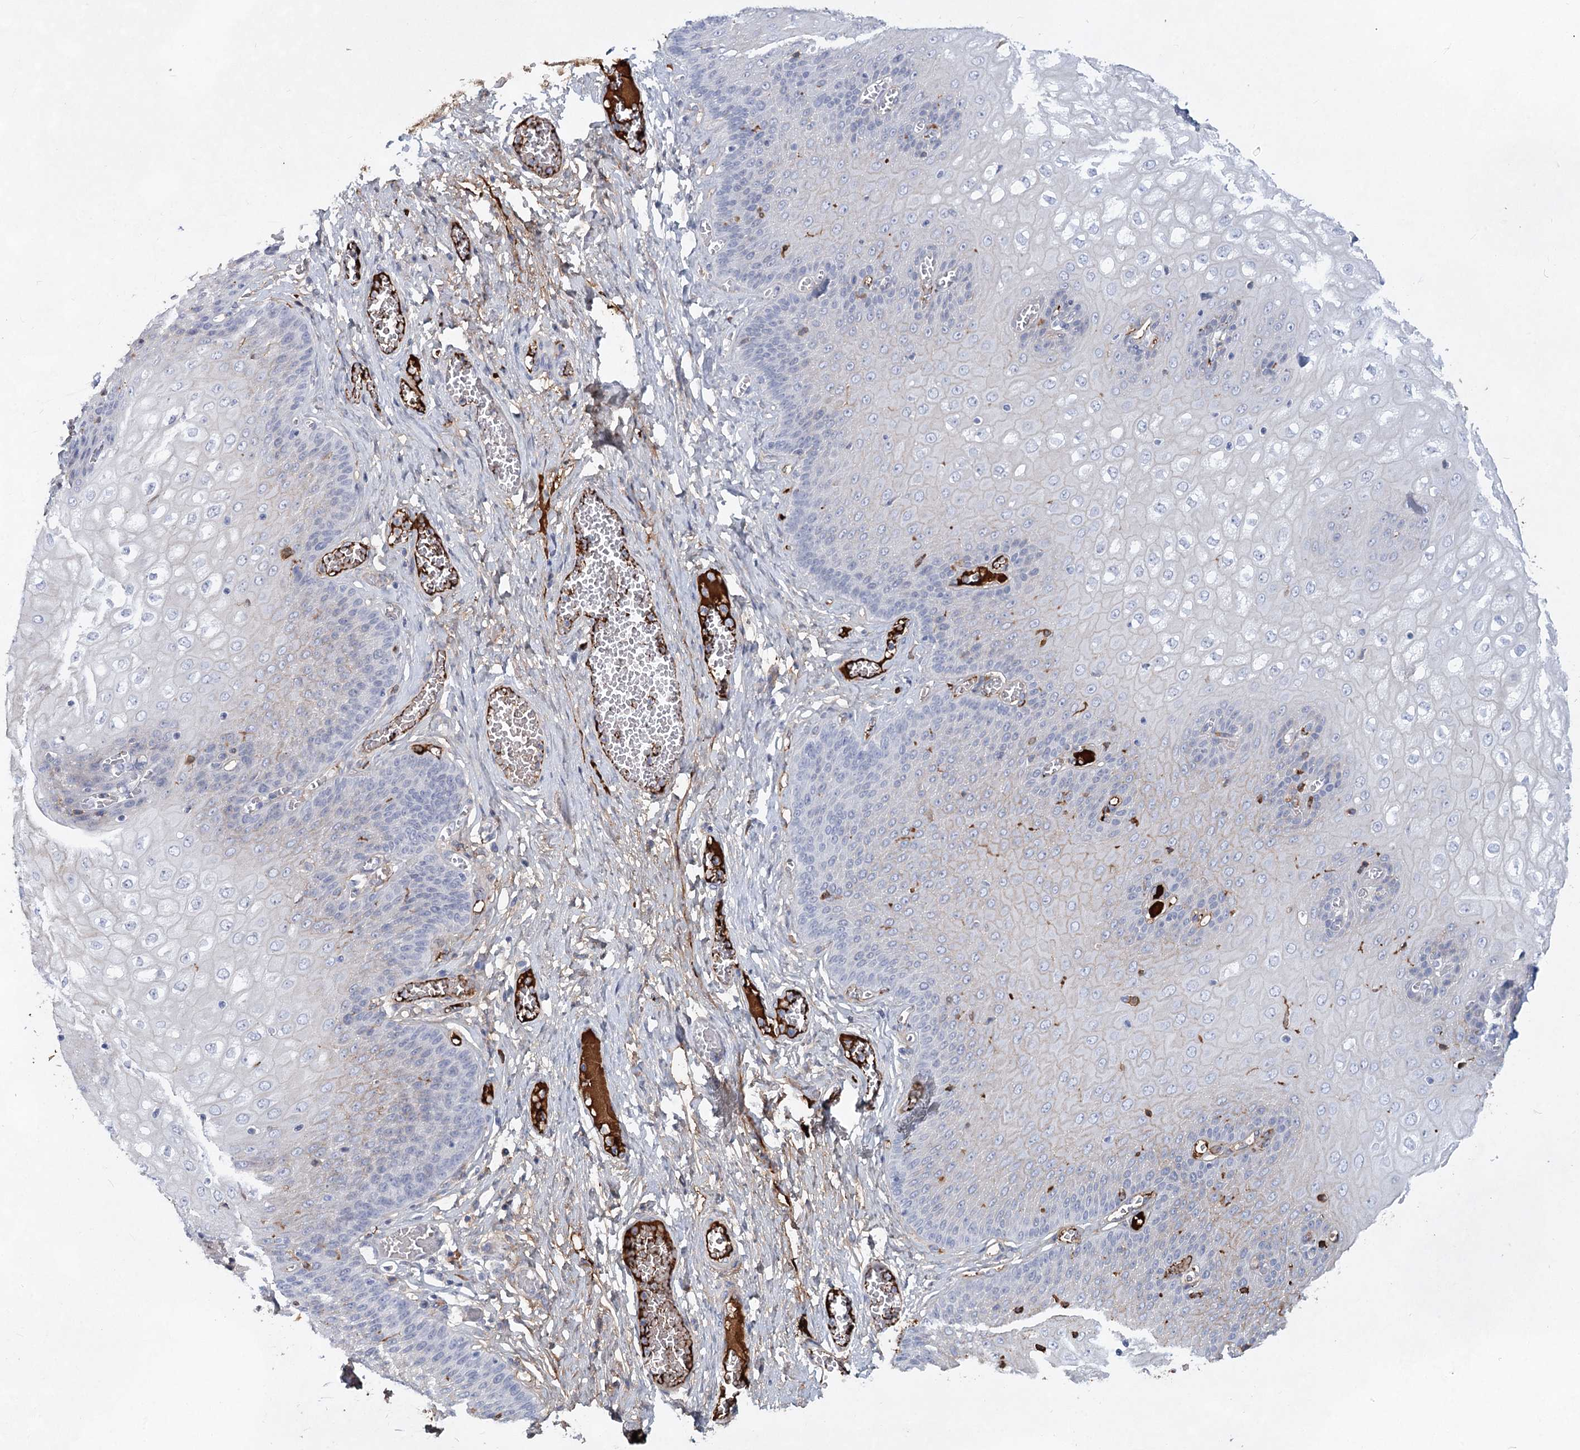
{"staining": {"intensity": "negative", "quantity": "none", "location": "none"}, "tissue": "esophagus", "cell_type": "Squamous epithelial cells", "image_type": "normal", "snomed": [{"axis": "morphology", "description": "Normal tissue, NOS"}, {"axis": "topography", "description": "Esophagus"}], "caption": "This is an immunohistochemistry micrograph of benign esophagus. There is no expression in squamous epithelial cells.", "gene": "TASOR2", "patient": {"sex": "male", "age": 60}}